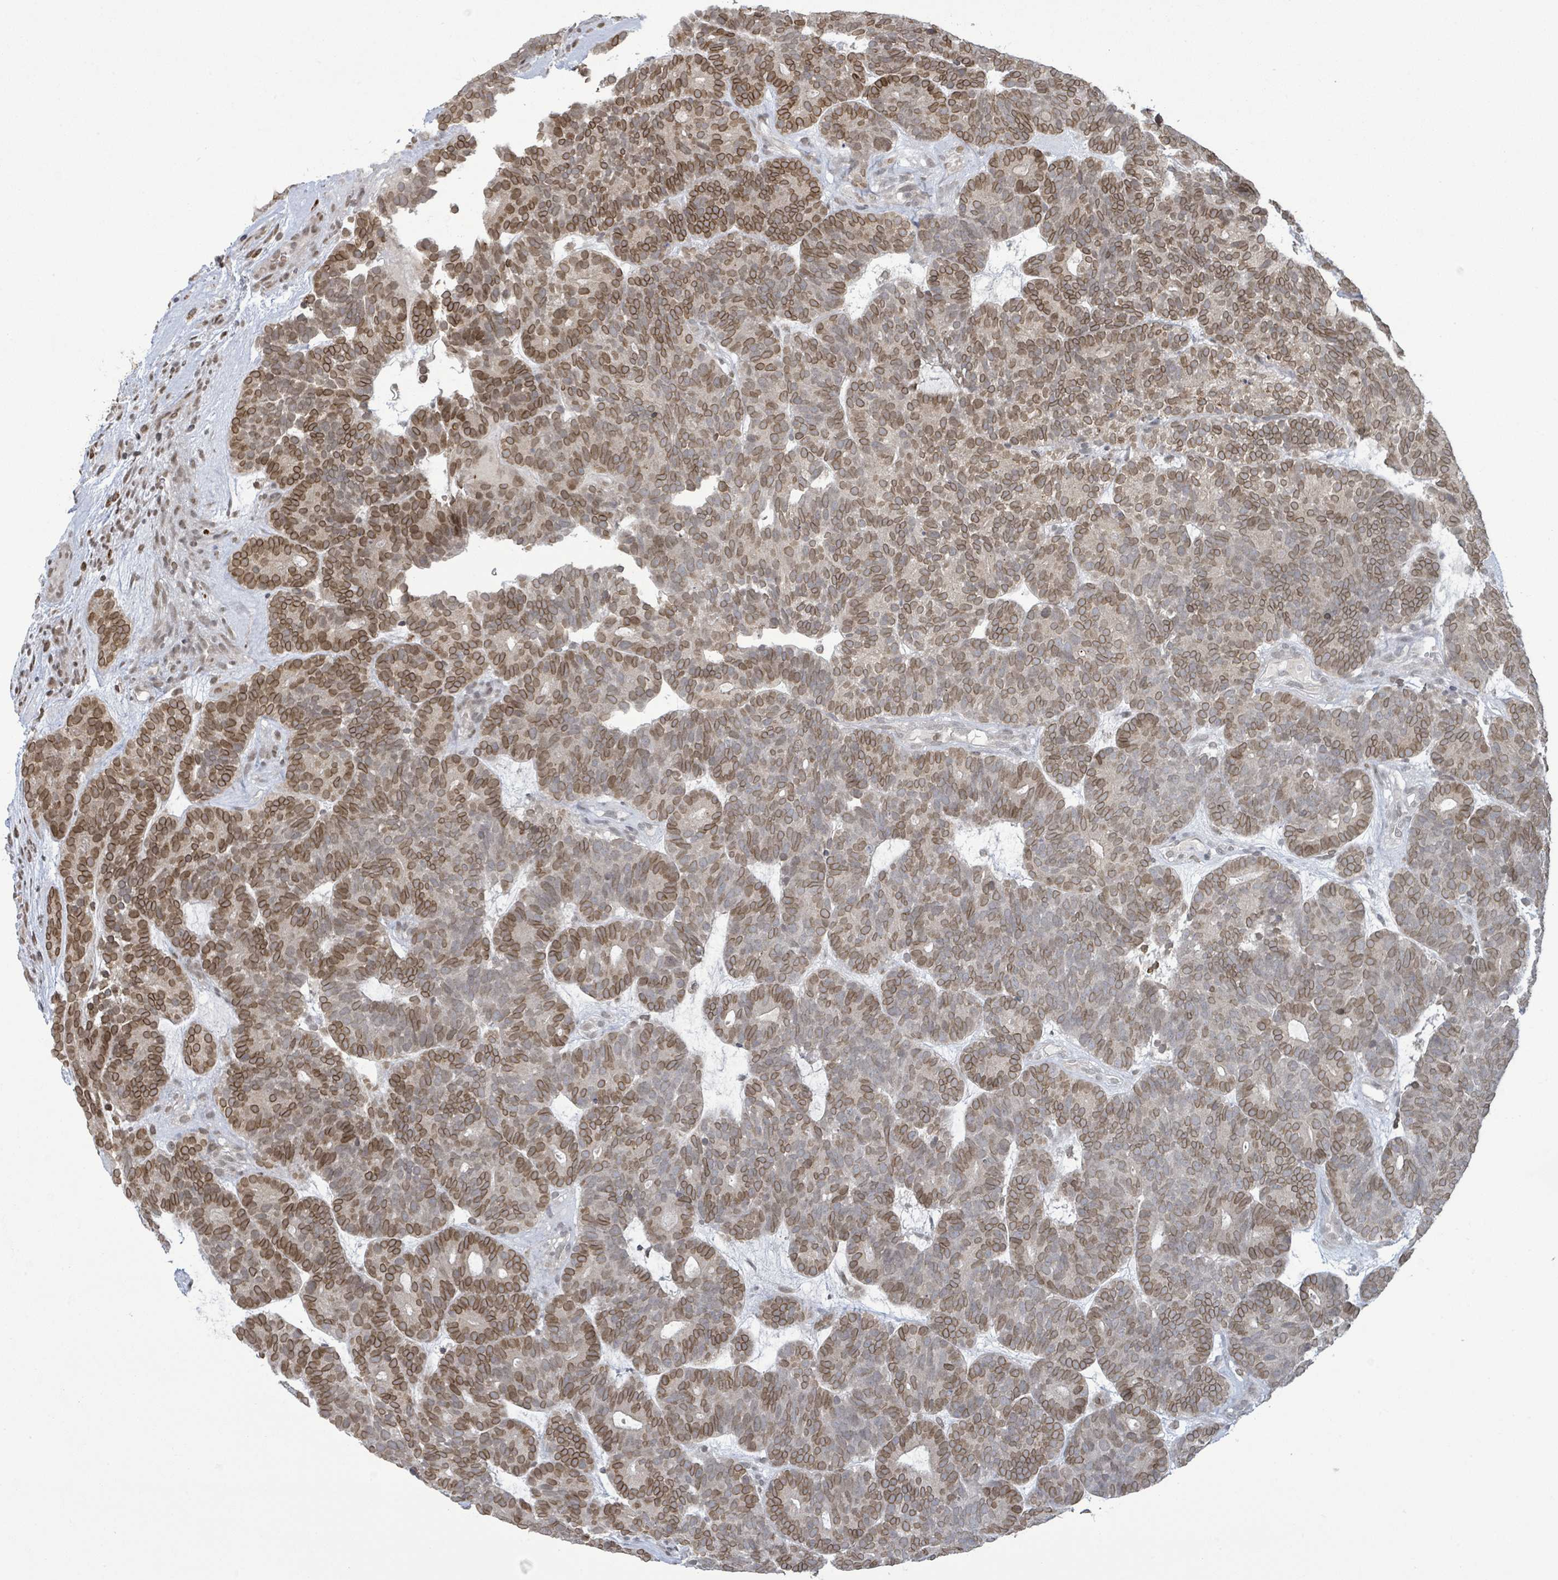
{"staining": {"intensity": "moderate", "quantity": "25%-75%", "location": "cytoplasmic/membranous,nuclear"}, "tissue": "head and neck cancer", "cell_type": "Tumor cells", "image_type": "cancer", "snomed": [{"axis": "morphology", "description": "Adenocarcinoma, NOS"}, {"axis": "topography", "description": "Head-Neck"}], "caption": "Immunohistochemistry (DAB) staining of human head and neck cancer demonstrates moderate cytoplasmic/membranous and nuclear protein positivity in approximately 25%-75% of tumor cells. Nuclei are stained in blue.", "gene": "SBF2", "patient": {"sex": "female", "age": 81}}